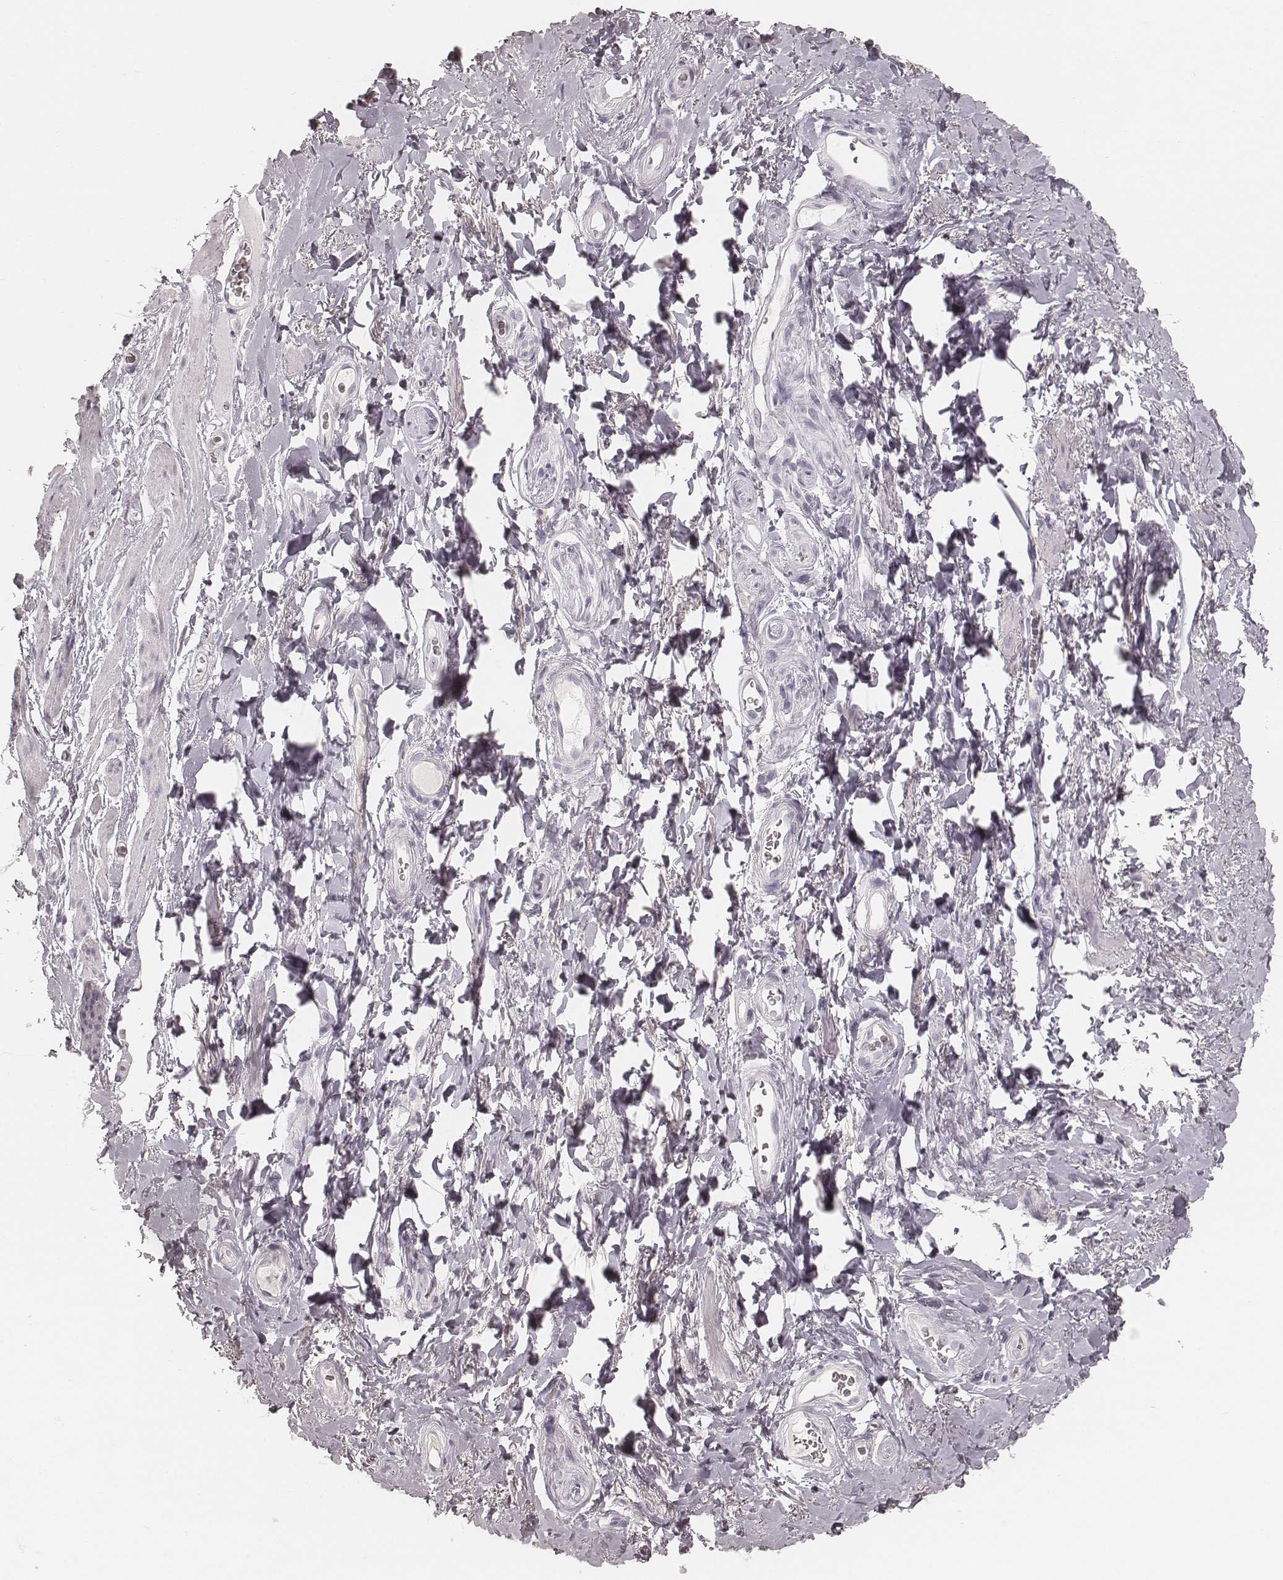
{"staining": {"intensity": "negative", "quantity": "none", "location": "none"}, "tissue": "adipose tissue", "cell_type": "Adipocytes", "image_type": "normal", "snomed": [{"axis": "morphology", "description": "Normal tissue, NOS"}, {"axis": "topography", "description": "Anal"}, {"axis": "topography", "description": "Peripheral nerve tissue"}], "caption": "Immunohistochemistry image of unremarkable human adipose tissue stained for a protein (brown), which displays no staining in adipocytes.", "gene": "KRT26", "patient": {"sex": "male", "age": 53}}